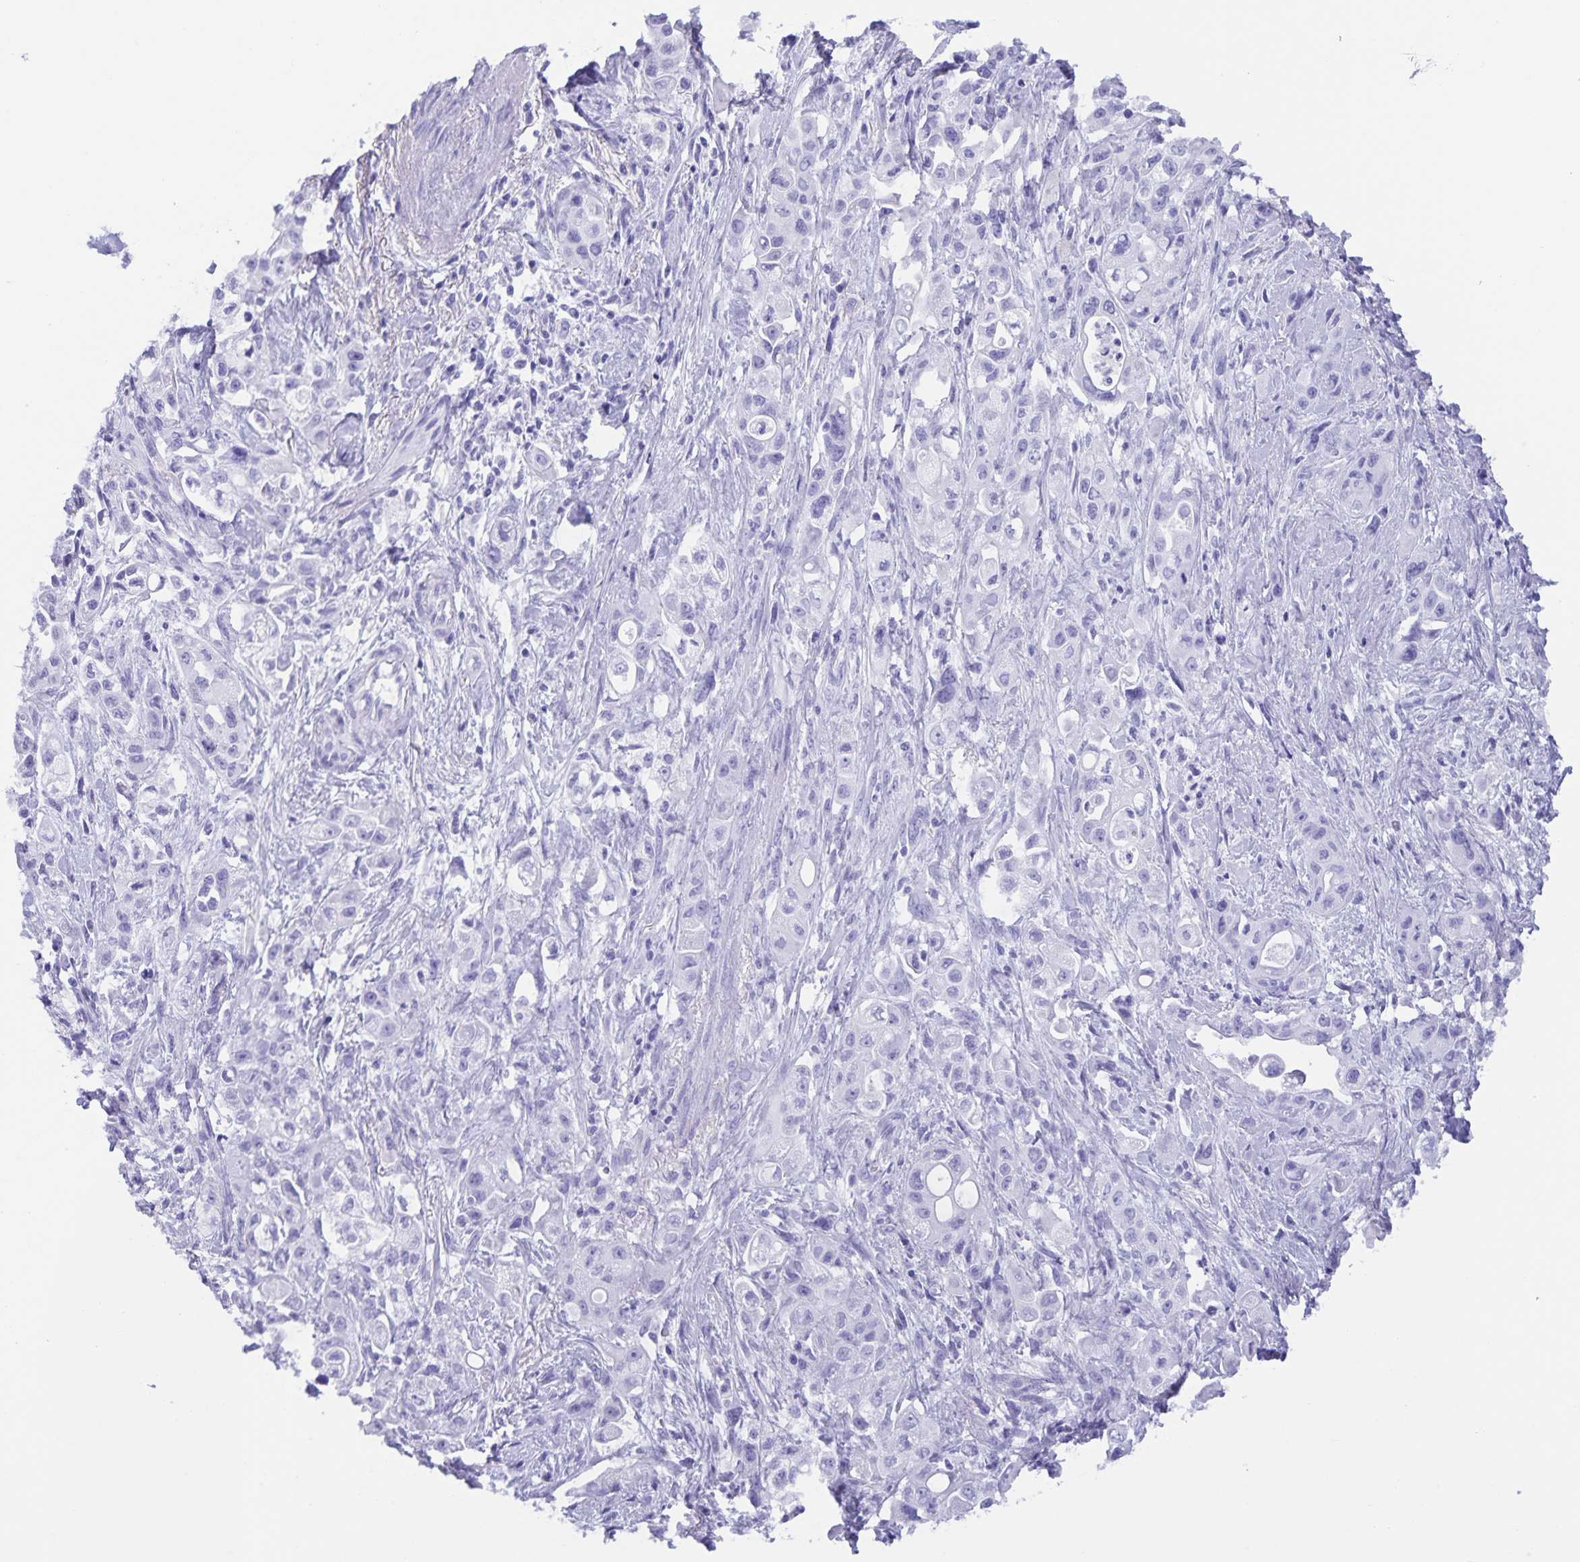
{"staining": {"intensity": "negative", "quantity": "none", "location": "none"}, "tissue": "pancreatic cancer", "cell_type": "Tumor cells", "image_type": "cancer", "snomed": [{"axis": "morphology", "description": "Adenocarcinoma, NOS"}, {"axis": "topography", "description": "Pancreas"}], "caption": "The image shows no significant positivity in tumor cells of pancreatic cancer. (Brightfield microscopy of DAB (3,3'-diaminobenzidine) immunohistochemistry at high magnification).", "gene": "AQP4", "patient": {"sex": "female", "age": 66}}